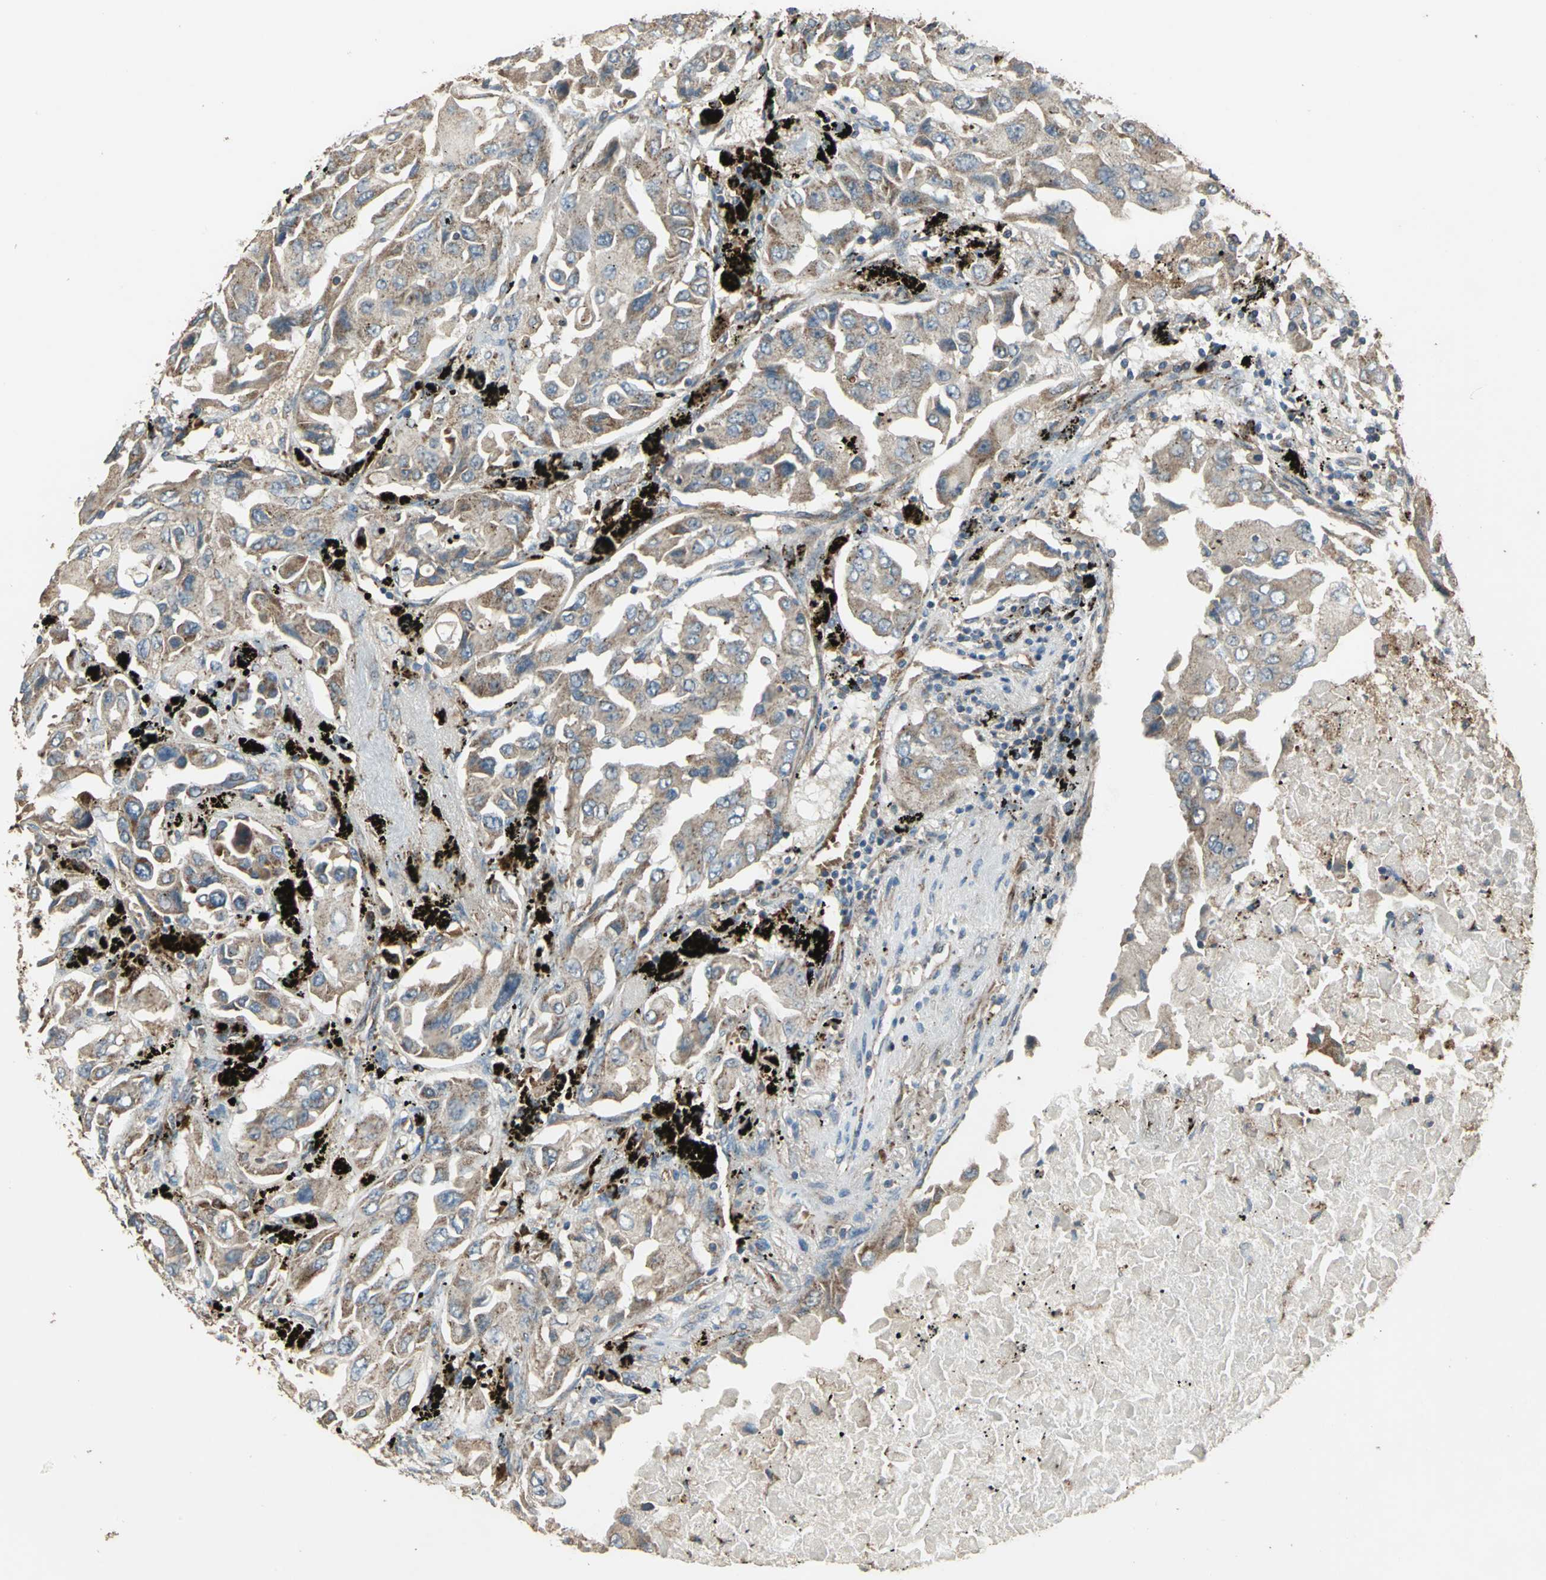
{"staining": {"intensity": "moderate", "quantity": ">75%", "location": "cytoplasmic/membranous"}, "tissue": "lung cancer", "cell_type": "Tumor cells", "image_type": "cancer", "snomed": [{"axis": "morphology", "description": "Adenocarcinoma, NOS"}, {"axis": "topography", "description": "Lung"}], "caption": "Lung adenocarcinoma stained for a protein displays moderate cytoplasmic/membranous positivity in tumor cells.", "gene": "POLRMT", "patient": {"sex": "female", "age": 65}}